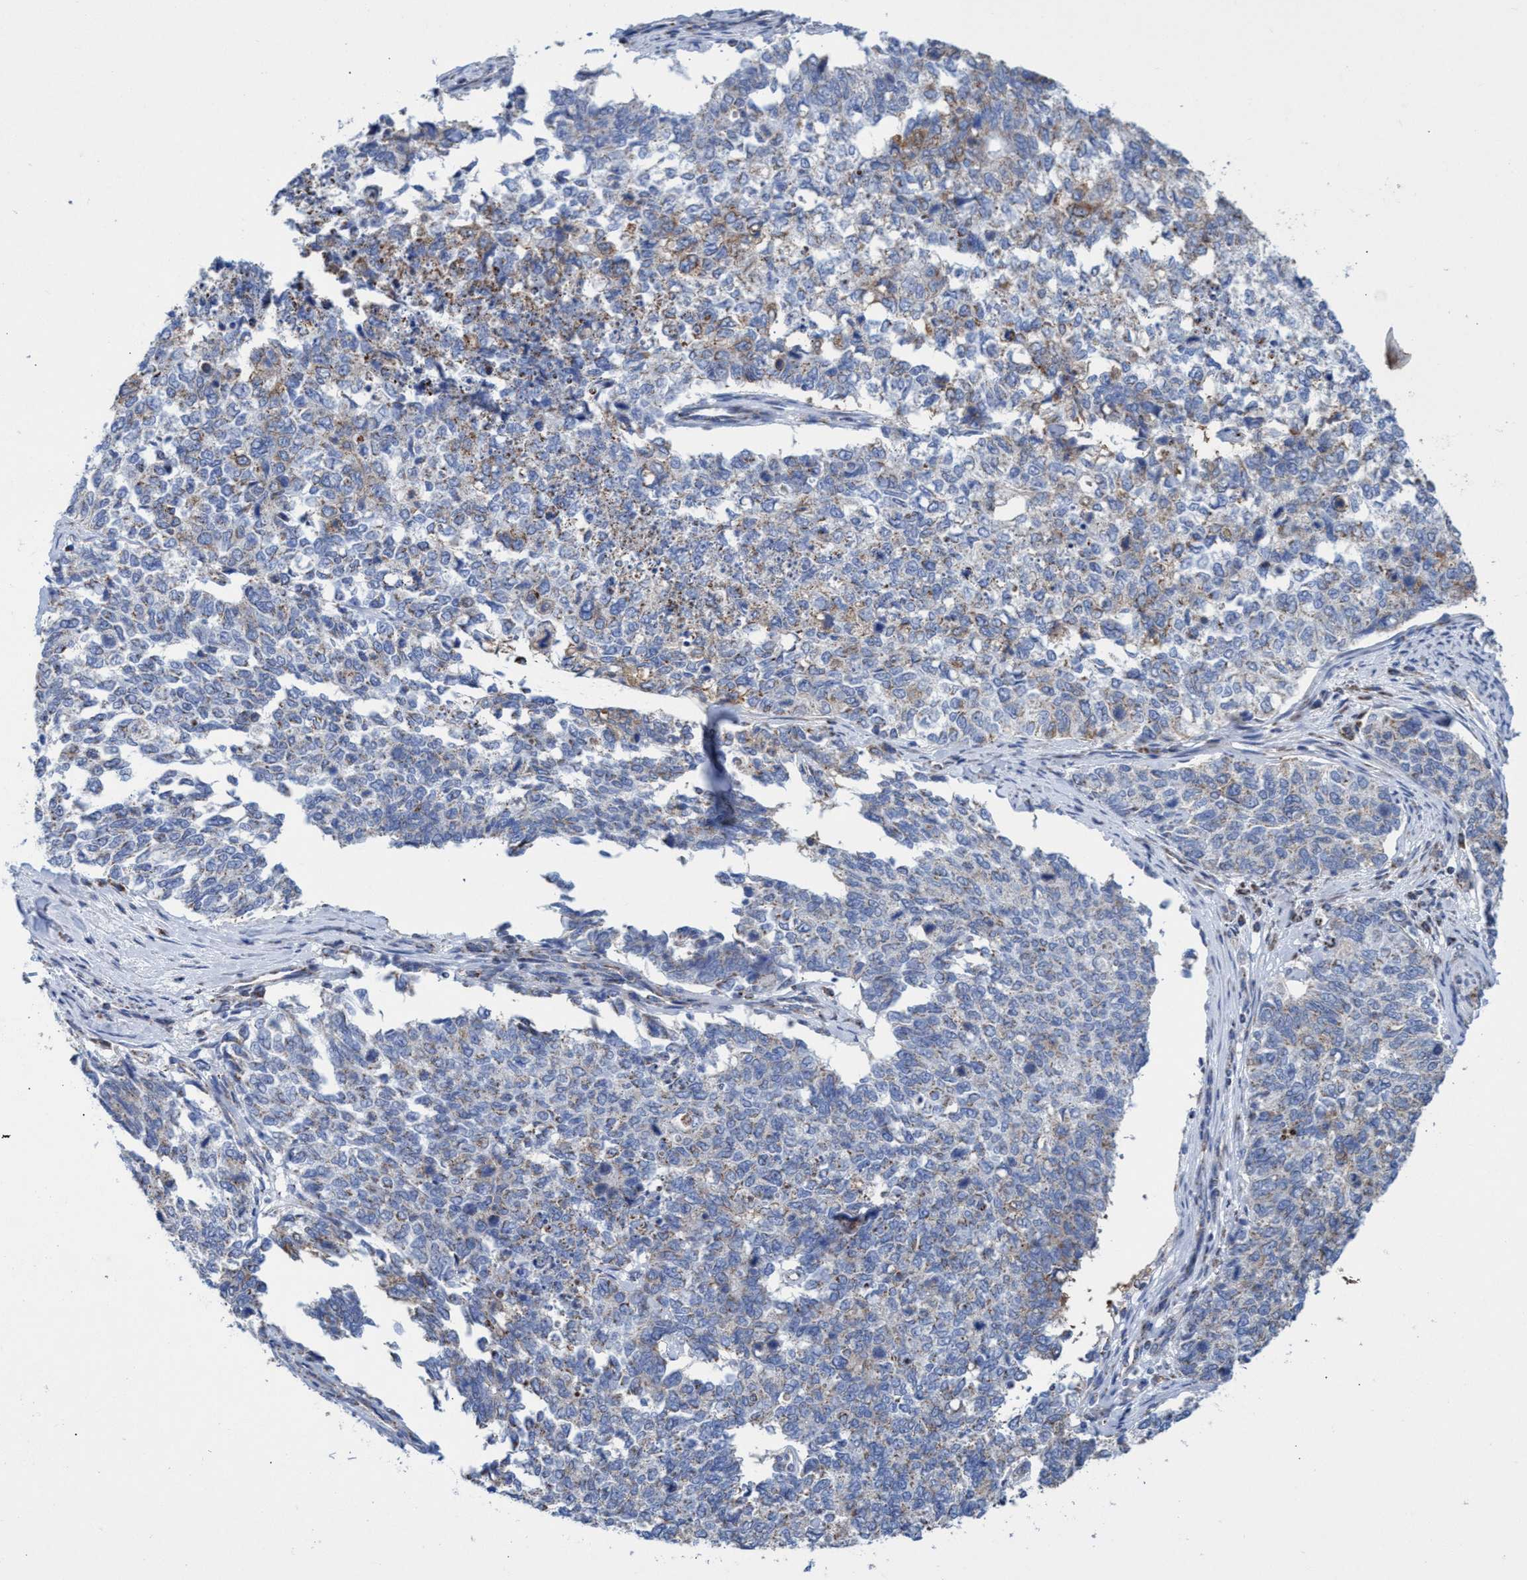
{"staining": {"intensity": "weak", "quantity": "25%-75%", "location": "cytoplasmic/membranous"}, "tissue": "cervical cancer", "cell_type": "Tumor cells", "image_type": "cancer", "snomed": [{"axis": "morphology", "description": "Squamous cell carcinoma, NOS"}, {"axis": "topography", "description": "Cervix"}], "caption": "Immunohistochemistry histopathology image of neoplastic tissue: cervical cancer (squamous cell carcinoma) stained using immunohistochemistry exhibits low levels of weak protein expression localized specifically in the cytoplasmic/membranous of tumor cells, appearing as a cytoplasmic/membranous brown color.", "gene": "ZNF750", "patient": {"sex": "female", "age": 63}}